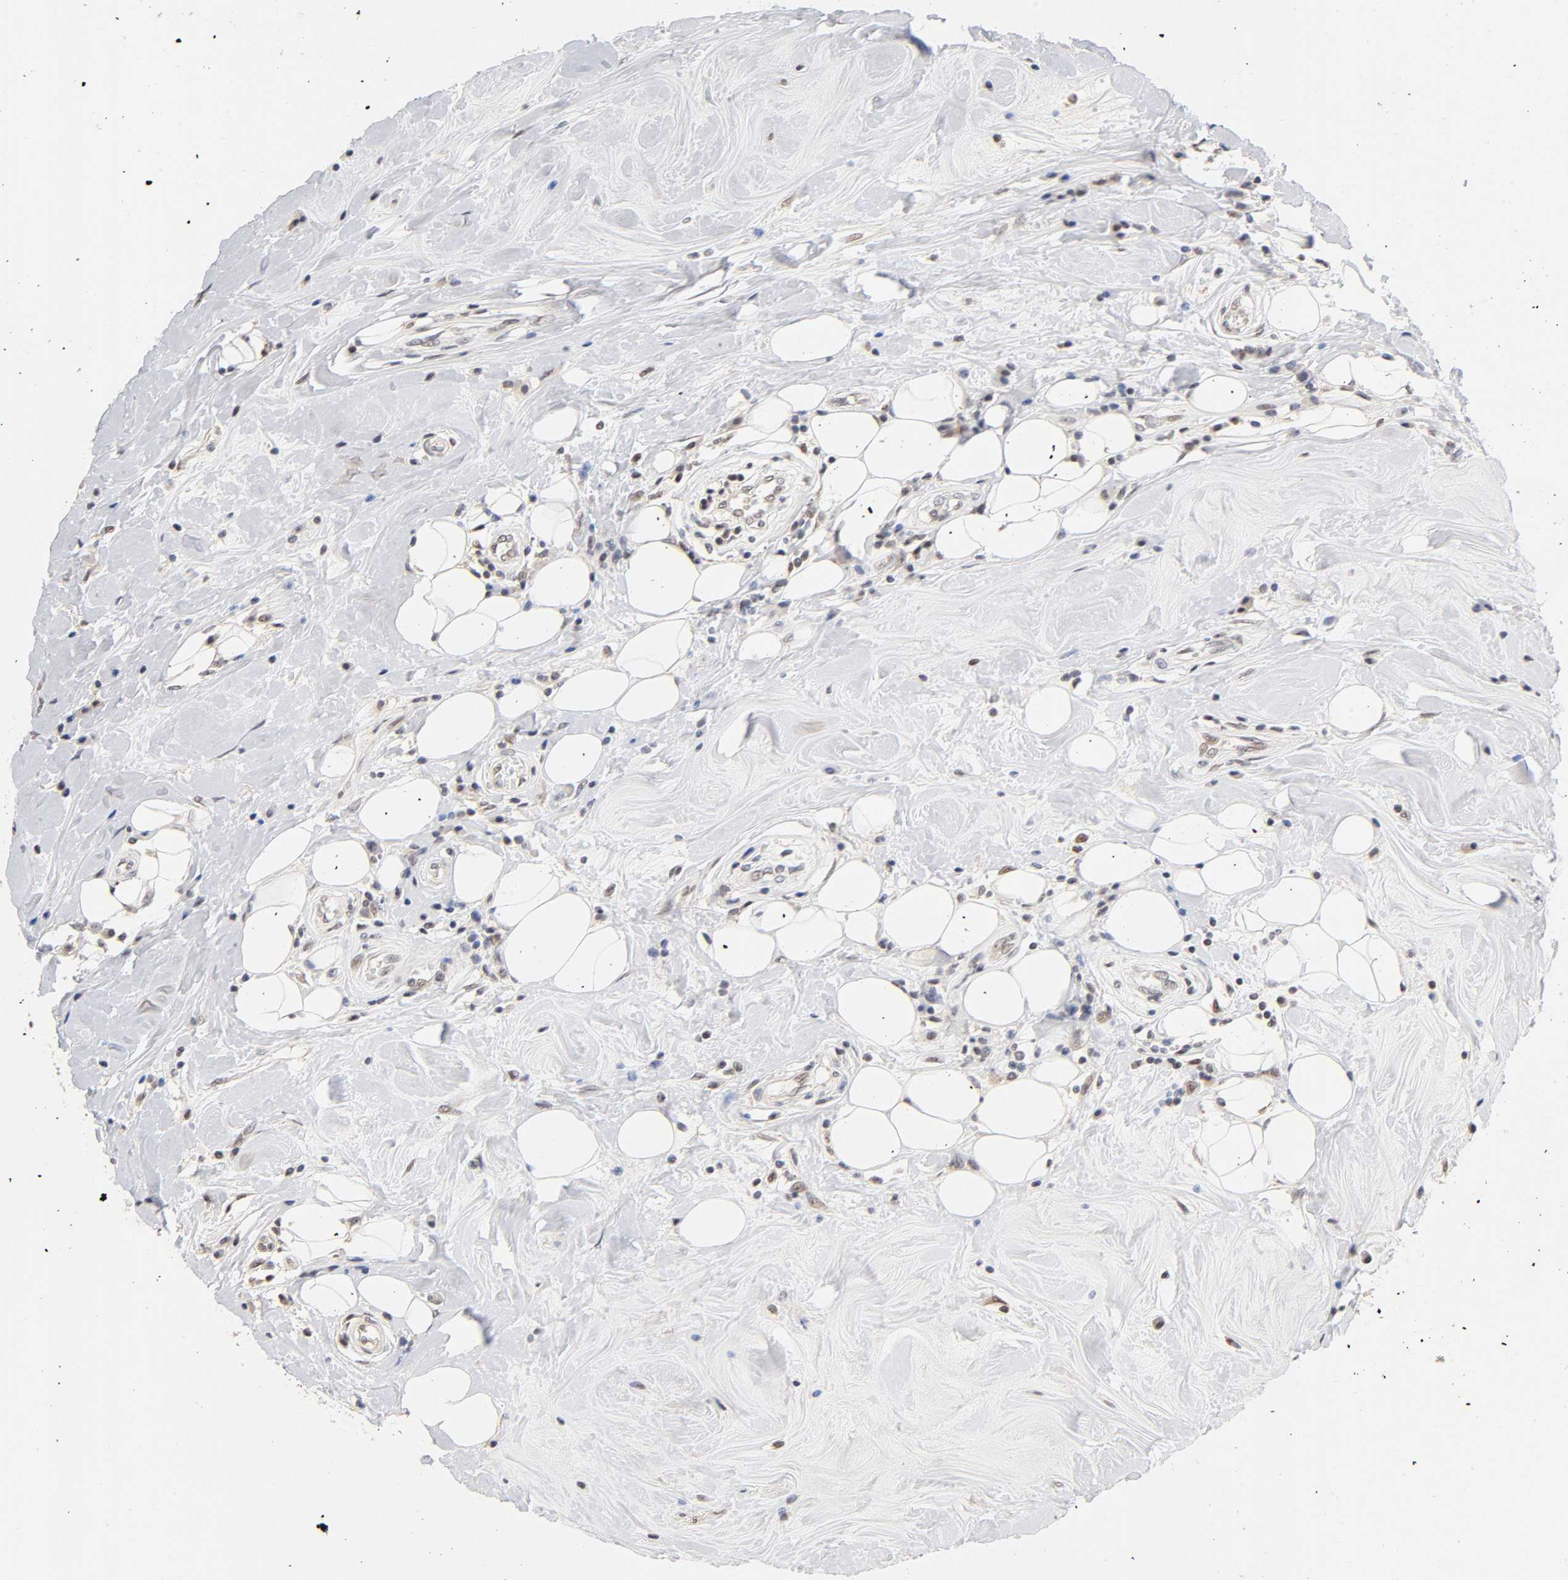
{"staining": {"intensity": "weak", "quantity": "25%-75%", "location": "nuclear"}, "tissue": "breast cancer", "cell_type": "Tumor cells", "image_type": "cancer", "snomed": [{"axis": "morphology", "description": "Duct carcinoma"}, {"axis": "topography", "description": "Breast"}], "caption": "The immunohistochemical stain highlights weak nuclear expression in tumor cells of breast cancer tissue.", "gene": "TP53RK", "patient": {"sex": "female", "age": 27}}